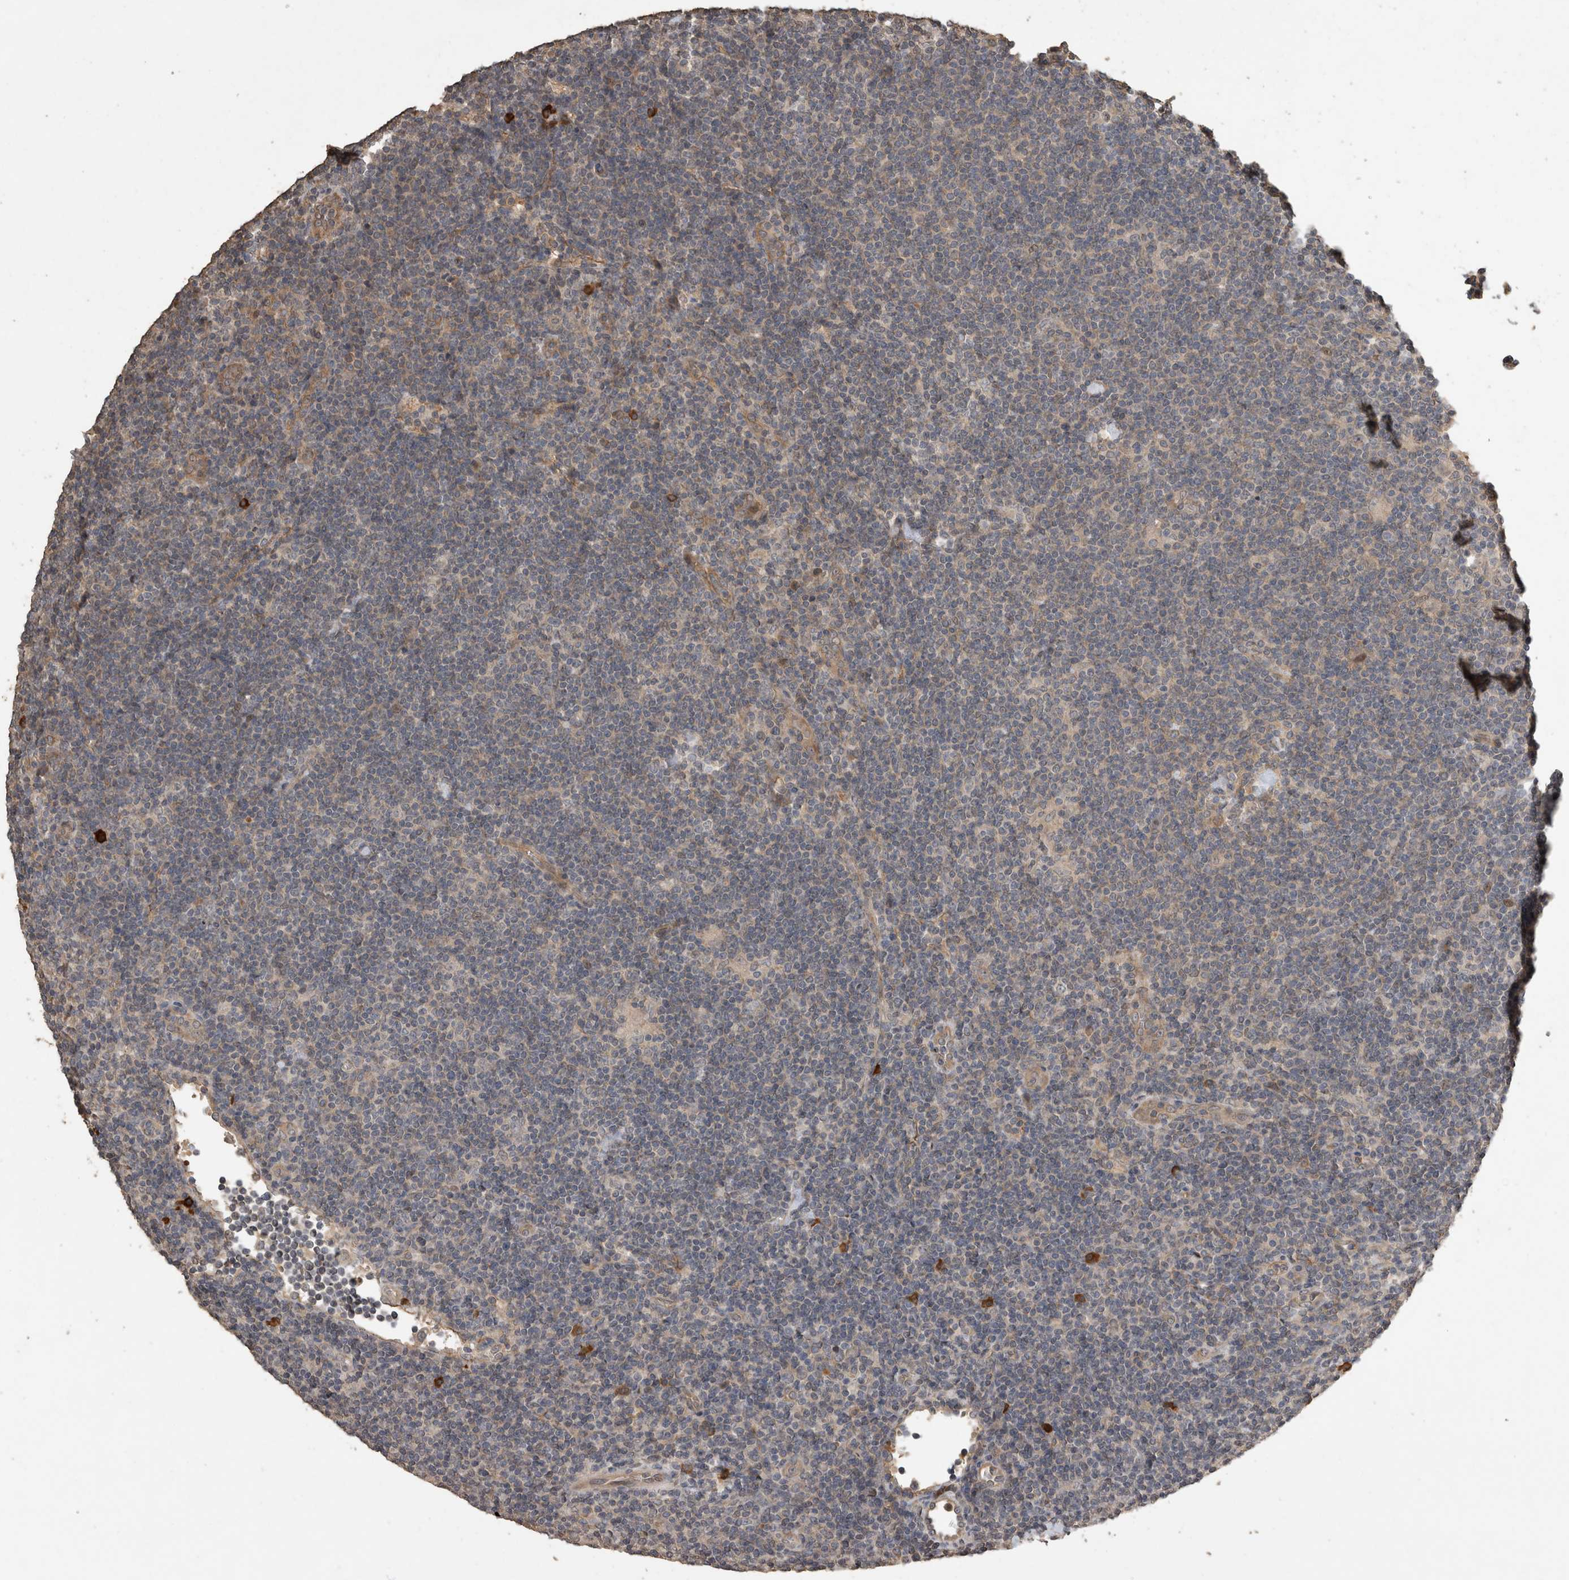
{"staining": {"intensity": "negative", "quantity": "none", "location": "none"}, "tissue": "lymphoma", "cell_type": "Tumor cells", "image_type": "cancer", "snomed": [{"axis": "morphology", "description": "Hodgkin's disease, NOS"}, {"axis": "topography", "description": "Lymph node"}], "caption": "Hodgkin's disease stained for a protein using immunohistochemistry (IHC) displays no positivity tumor cells.", "gene": "RHPN1", "patient": {"sex": "female", "age": 57}}